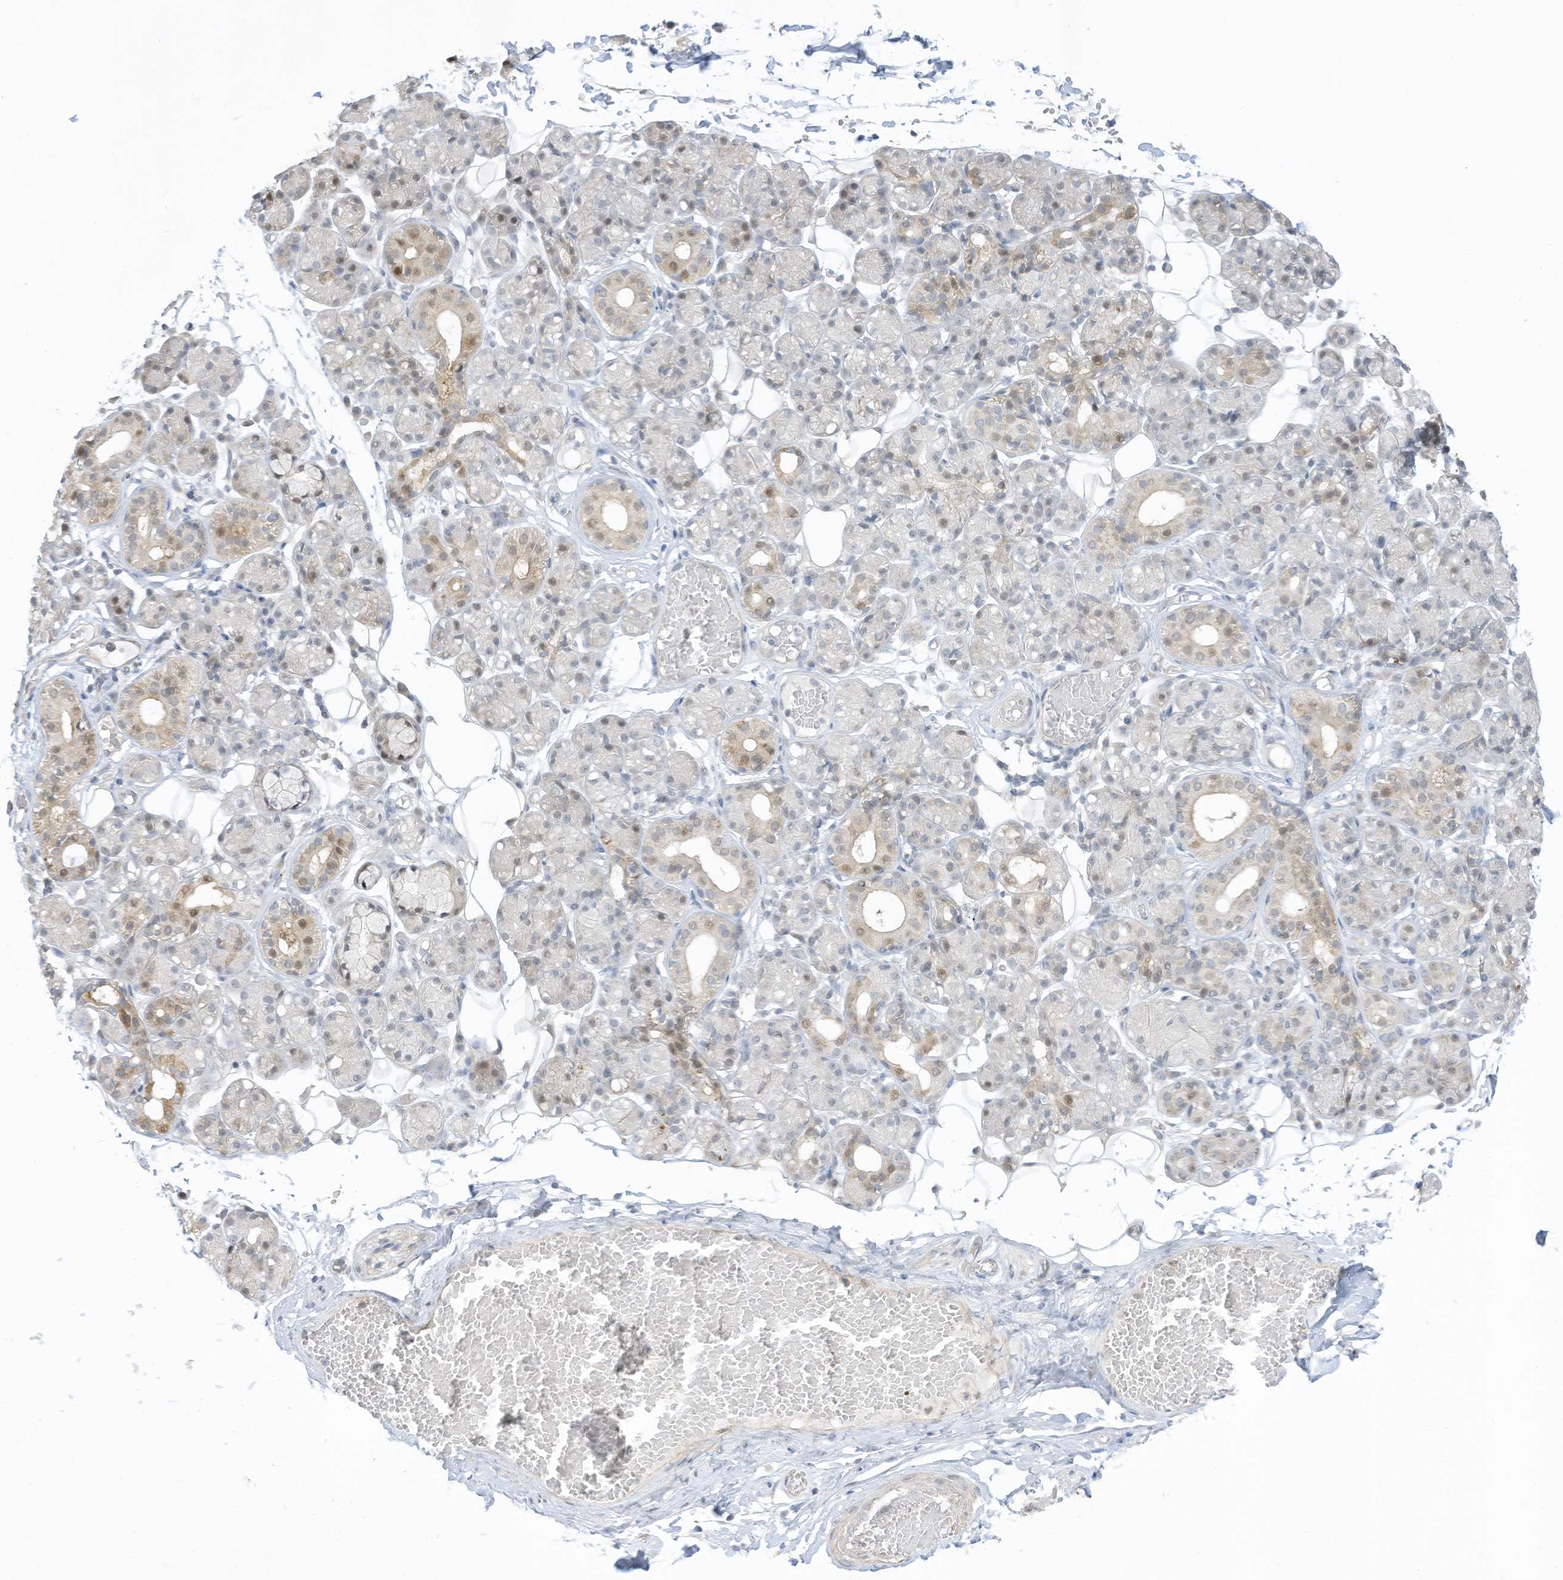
{"staining": {"intensity": "weak", "quantity": "25%-75%", "location": "cytoplasmic/membranous,nuclear"}, "tissue": "salivary gland", "cell_type": "Glandular cells", "image_type": "normal", "snomed": [{"axis": "morphology", "description": "Normal tissue, NOS"}, {"axis": "topography", "description": "Salivary gland"}], "caption": "Immunohistochemistry (IHC) of normal salivary gland shows low levels of weak cytoplasmic/membranous,nuclear expression in approximately 25%-75% of glandular cells.", "gene": "ASPRV1", "patient": {"sex": "male", "age": 63}}